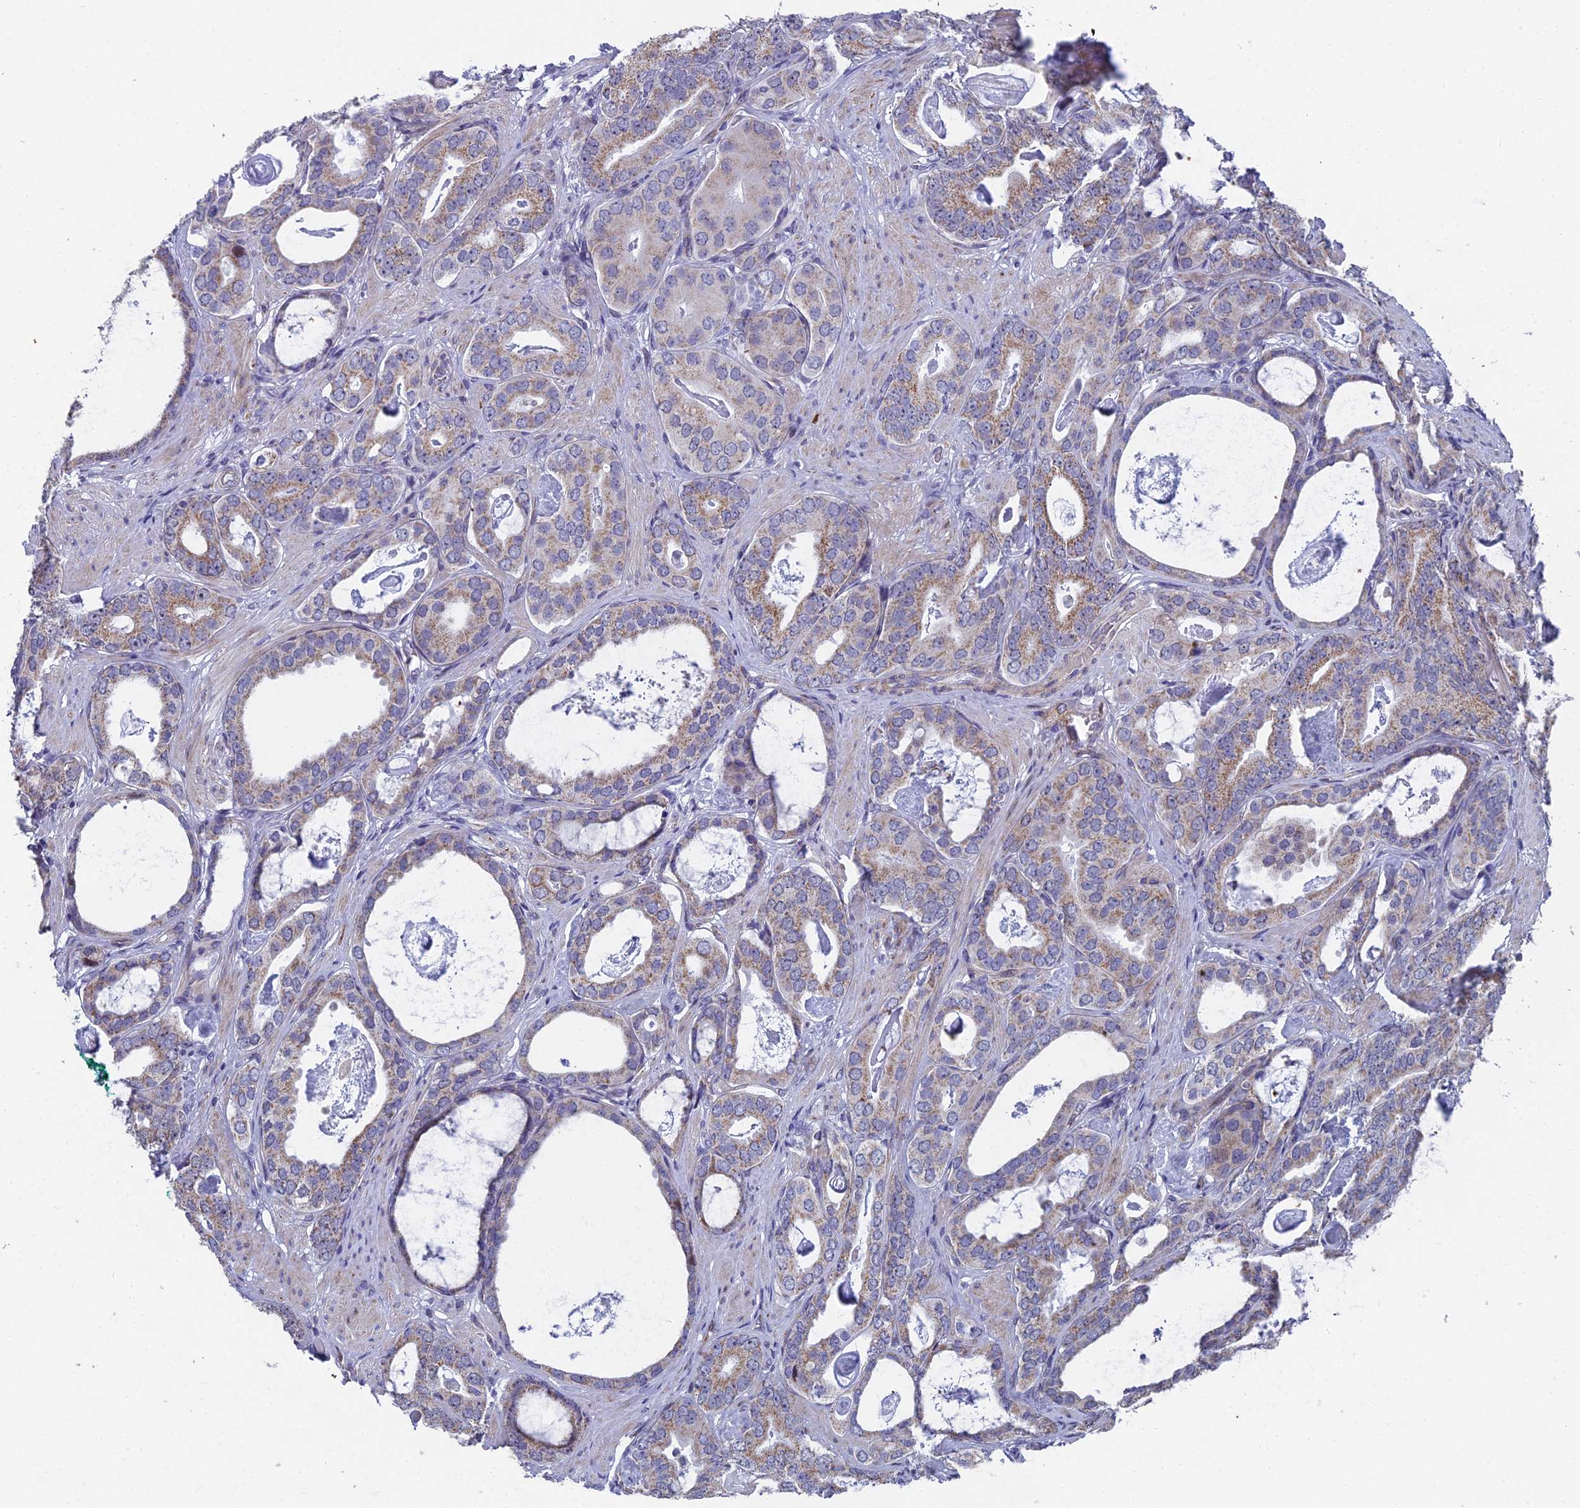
{"staining": {"intensity": "weak", "quantity": ">75%", "location": "cytoplasmic/membranous"}, "tissue": "prostate cancer", "cell_type": "Tumor cells", "image_type": "cancer", "snomed": [{"axis": "morphology", "description": "Adenocarcinoma, Low grade"}, {"axis": "topography", "description": "Prostate"}], "caption": "Immunohistochemical staining of prostate cancer (low-grade adenocarcinoma) displays low levels of weak cytoplasmic/membranous staining in about >75% of tumor cells.", "gene": "XKR9", "patient": {"sex": "male", "age": 71}}